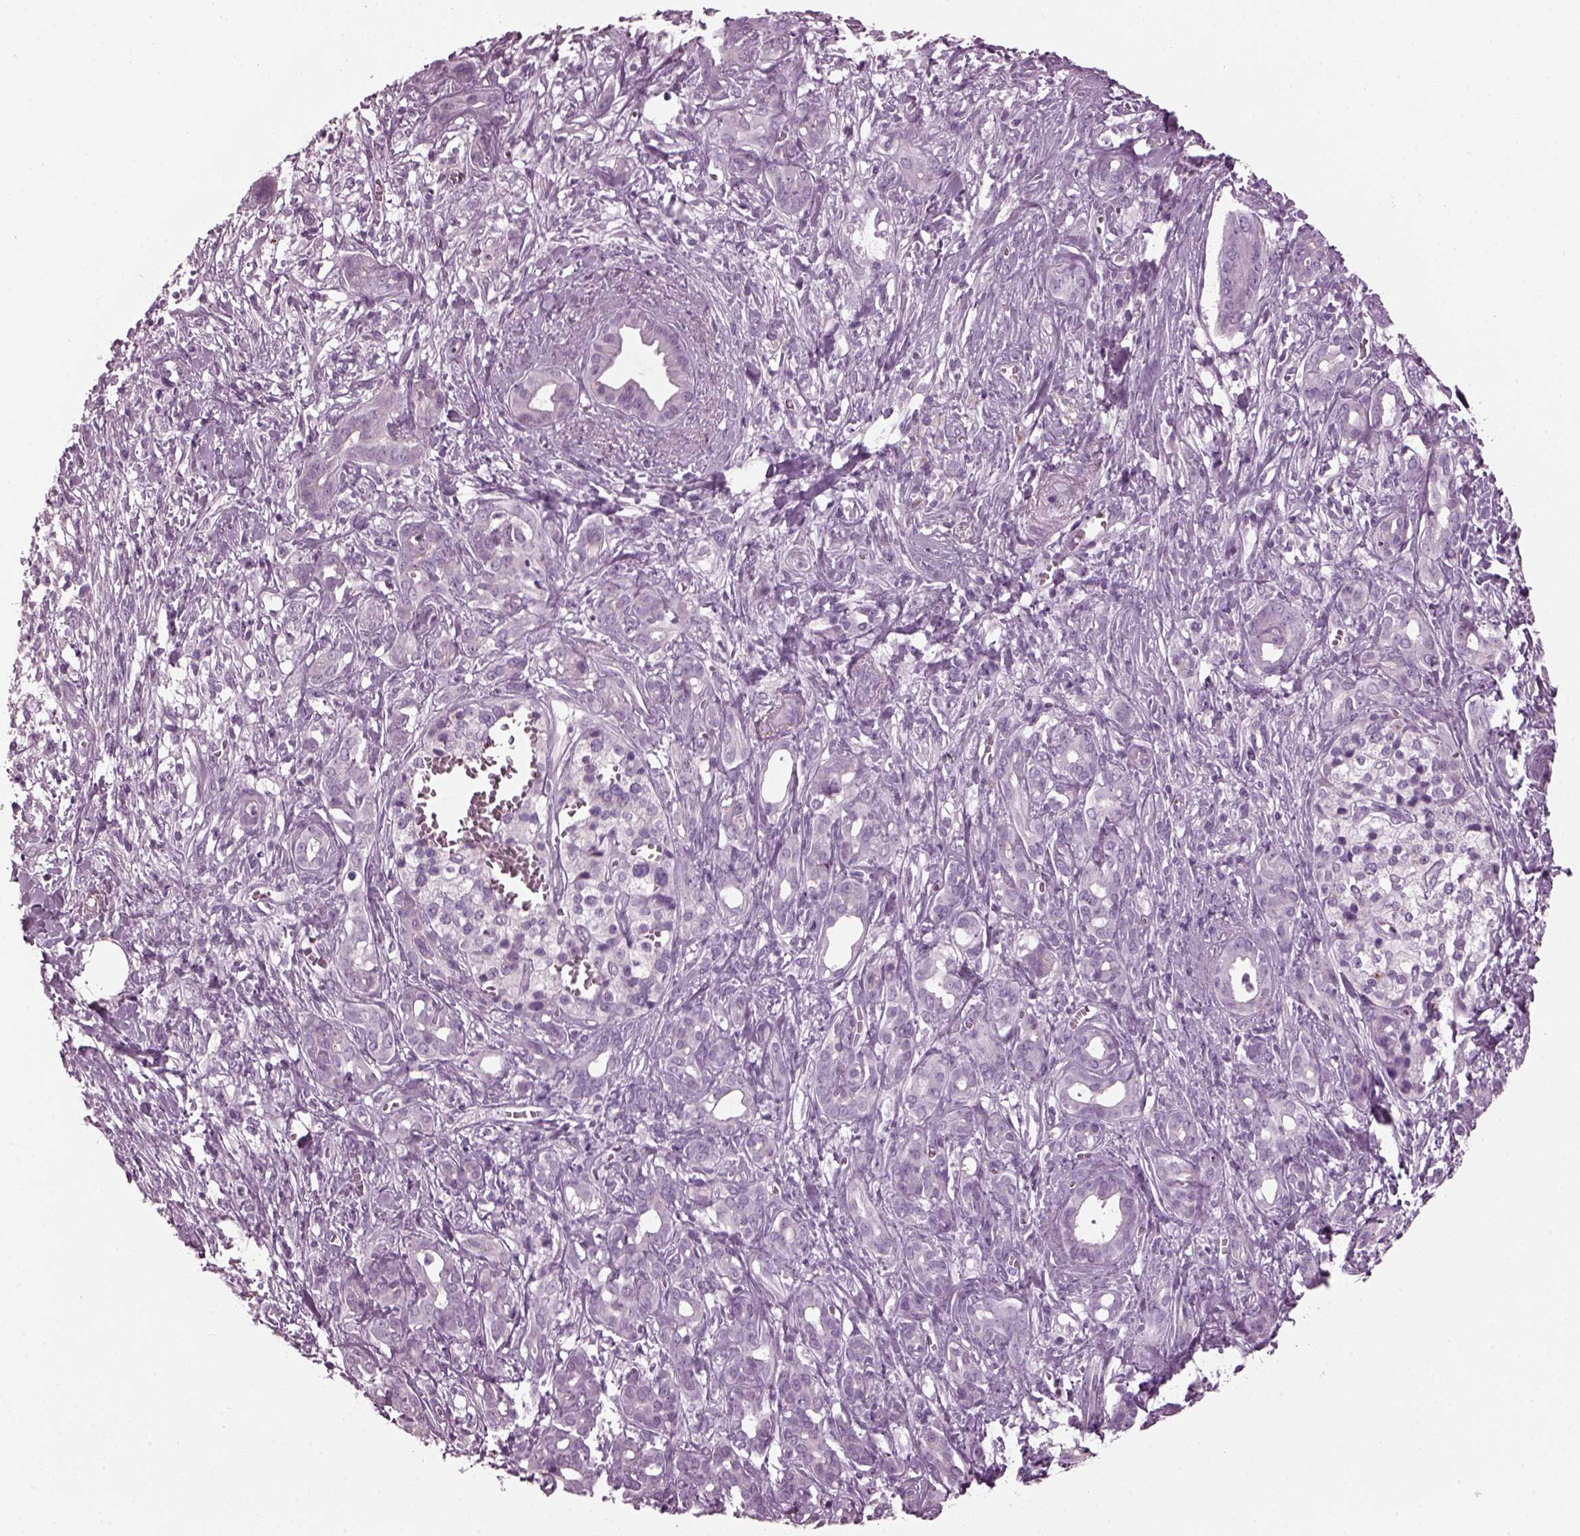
{"staining": {"intensity": "negative", "quantity": "none", "location": "none"}, "tissue": "pancreatic cancer", "cell_type": "Tumor cells", "image_type": "cancer", "snomed": [{"axis": "morphology", "description": "Adenocarcinoma, NOS"}, {"axis": "topography", "description": "Pancreas"}], "caption": "Immunohistochemistry of human adenocarcinoma (pancreatic) demonstrates no expression in tumor cells. The staining is performed using DAB (3,3'-diaminobenzidine) brown chromogen with nuclei counter-stained in using hematoxylin.", "gene": "DPYSL5", "patient": {"sex": "male", "age": 61}}